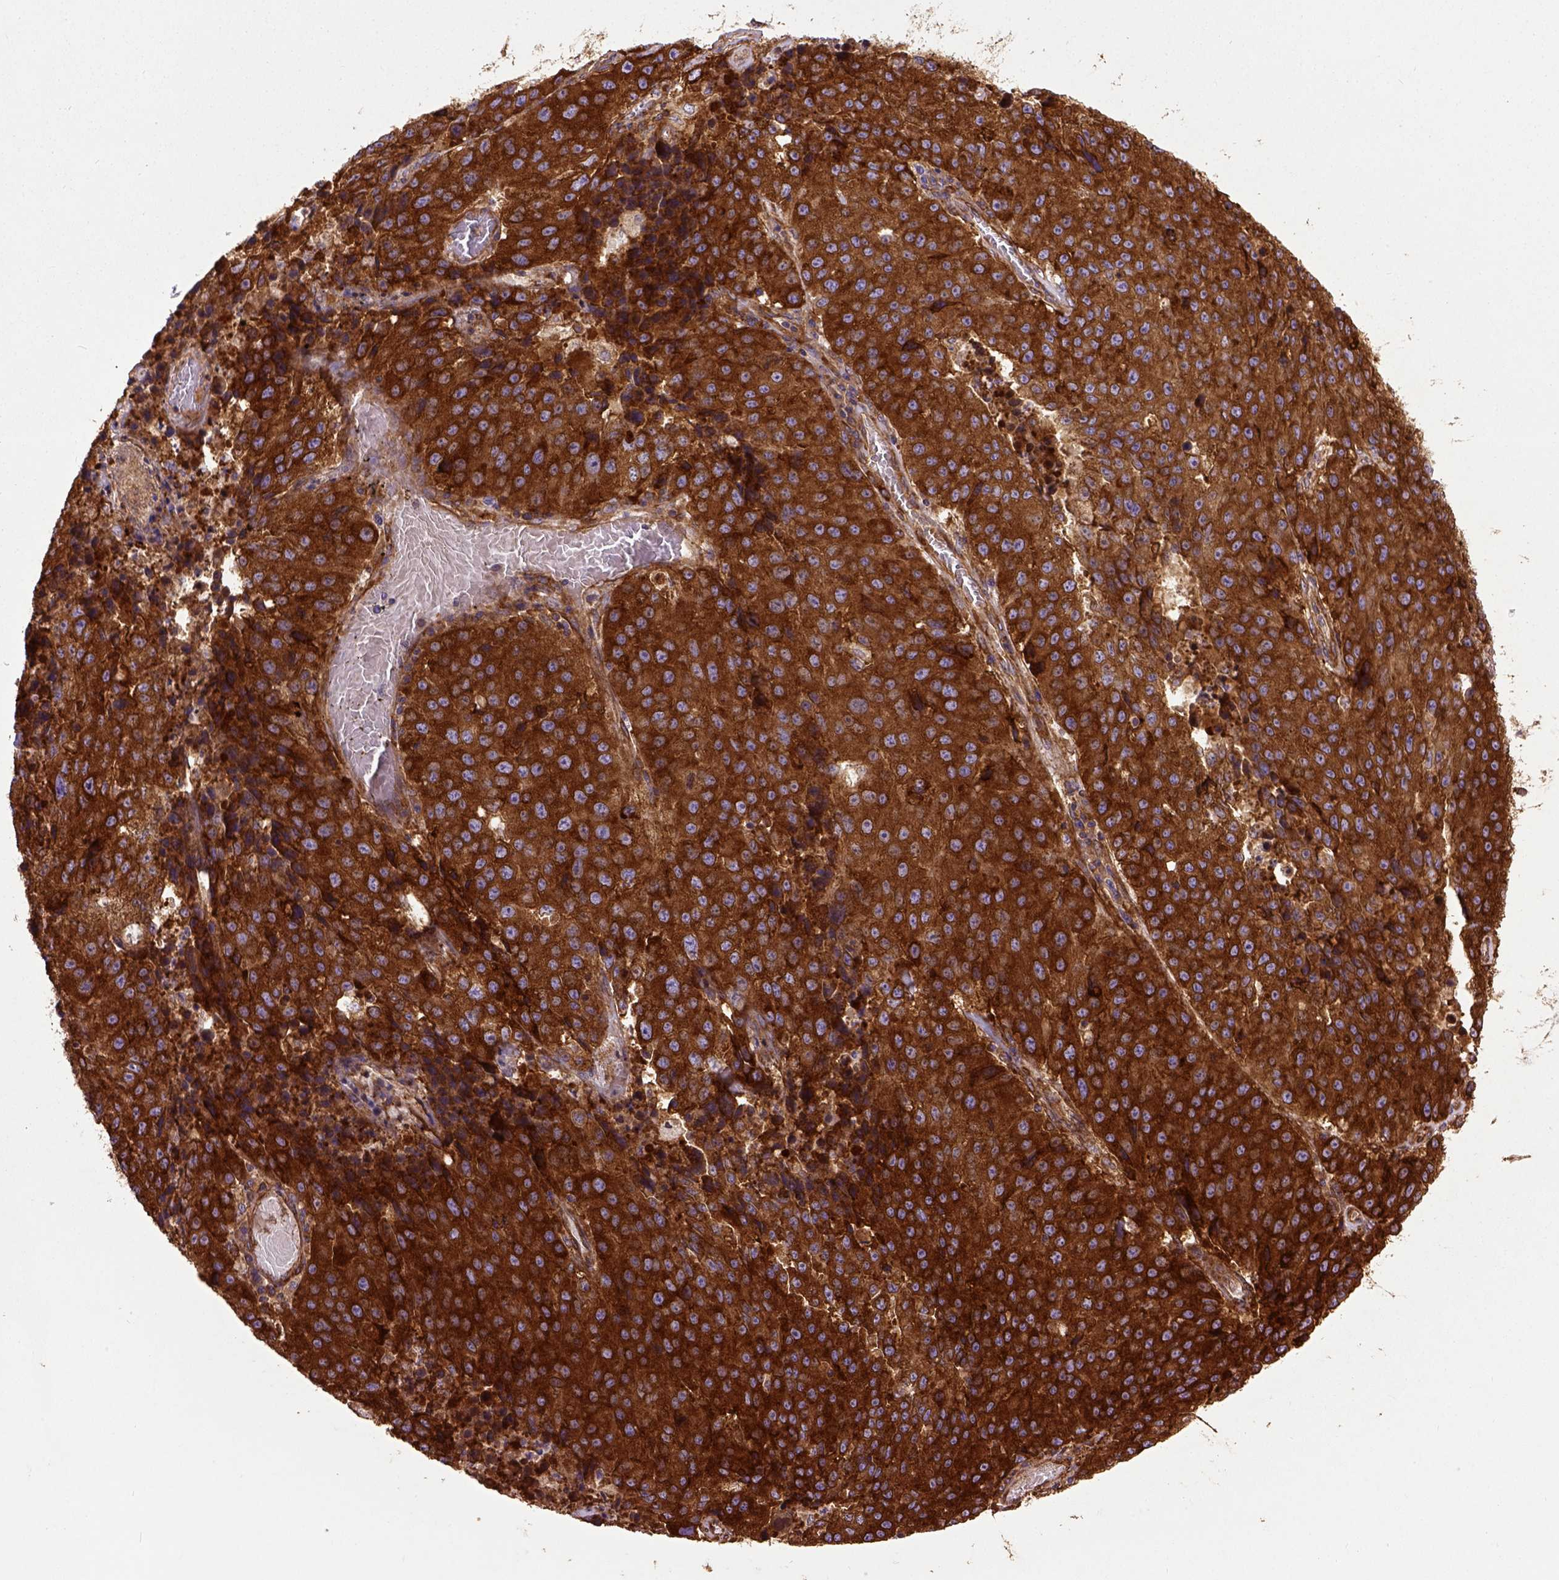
{"staining": {"intensity": "strong", "quantity": ">75%", "location": "cytoplasmic/membranous"}, "tissue": "stomach cancer", "cell_type": "Tumor cells", "image_type": "cancer", "snomed": [{"axis": "morphology", "description": "Adenocarcinoma, NOS"}, {"axis": "topography", "description": "Stomach"}], "caption": "Immunohistochemical staining of human stomach cancer reveals high levels of strong cytoplasmic/membranous protein expression in about >75% of tumor cells.", "gene": "CAPRIN1", "patient": {"sex": "male", "age": 71}}